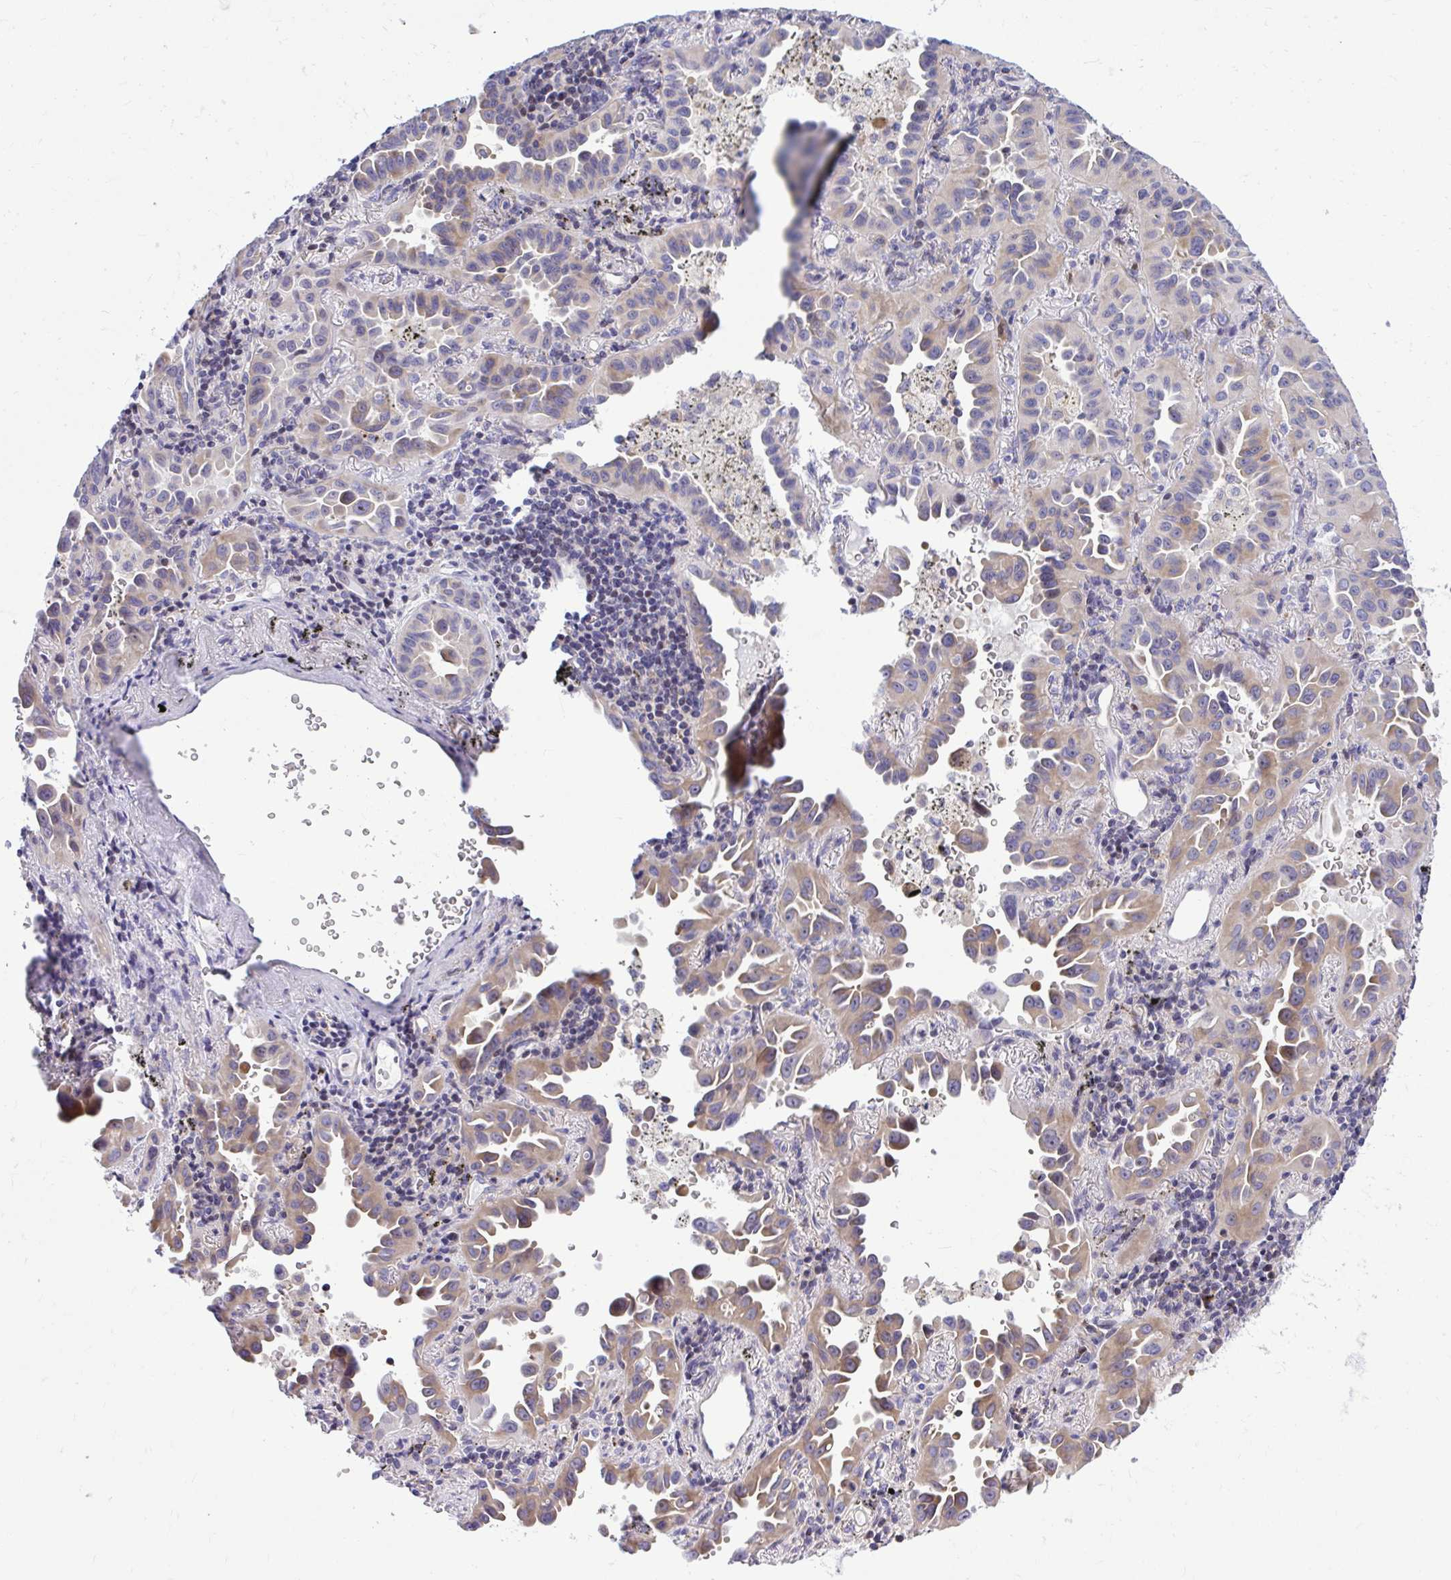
{"staining": {"intensity": "weak", "quantity": ">75%", "location": "cytoplasmic/membranous"}, "tissue": "lung cancer", "cell_type": "Tumor cells", "image_type": "cancer", "snomed": [{"axis": "morphology", "description": "Adenocarcinoma, NOS"}, {"axis": "topography", "description": "Lung"}], "caption": "A photomicrograph of lung adenocarcinoma stained for a protein displays weak cytoplasmic/membranous brown staining in tumor cells. (DAB (3,3'-diaminobenzidine) = brown stain, brightfield microscopy at high magnification).", "gene": "GRK4", "patient": {"sex": "male", "age": 68}}